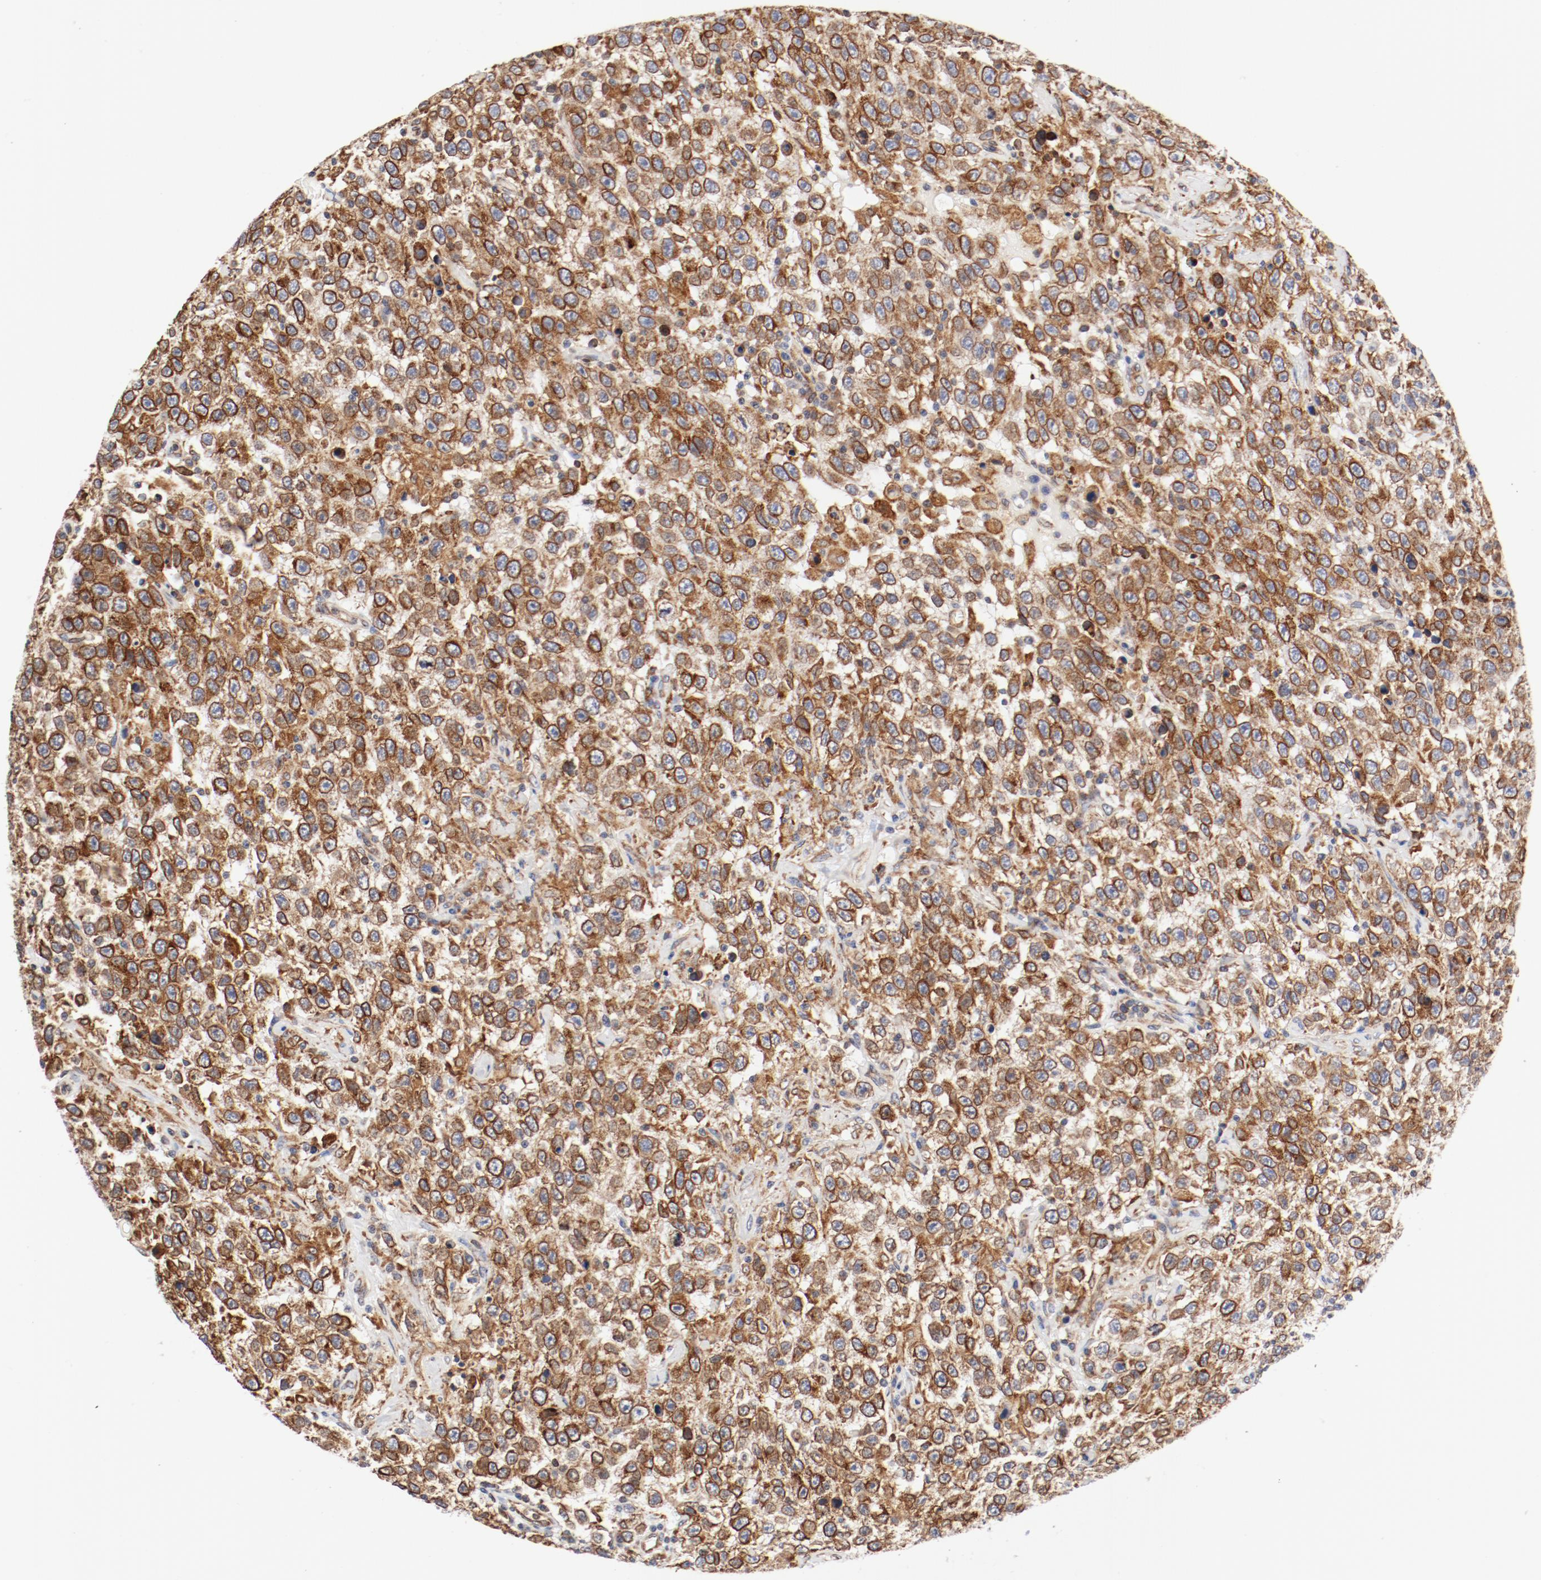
{"staining": {"intensity": "strong", "quantity": ">75%", "location": "cytoplasmic/membranous"}, "tissue": "testis cancer", "cell_type": "Tumor cells", "image_type": "cancer", "snomed": [{"axis": "morphology", "description": "Seminoma, NOS"}, {"axis": "topography", "description": "Testis"}], "caption": "Protein staining of testis cancer (seminoma) tissue reveals strong cytoplasmic/membranous expression in about >75% of tumor cells.", "gene": "PDPK1", "patient": {"sex": "male", "age": 41}}